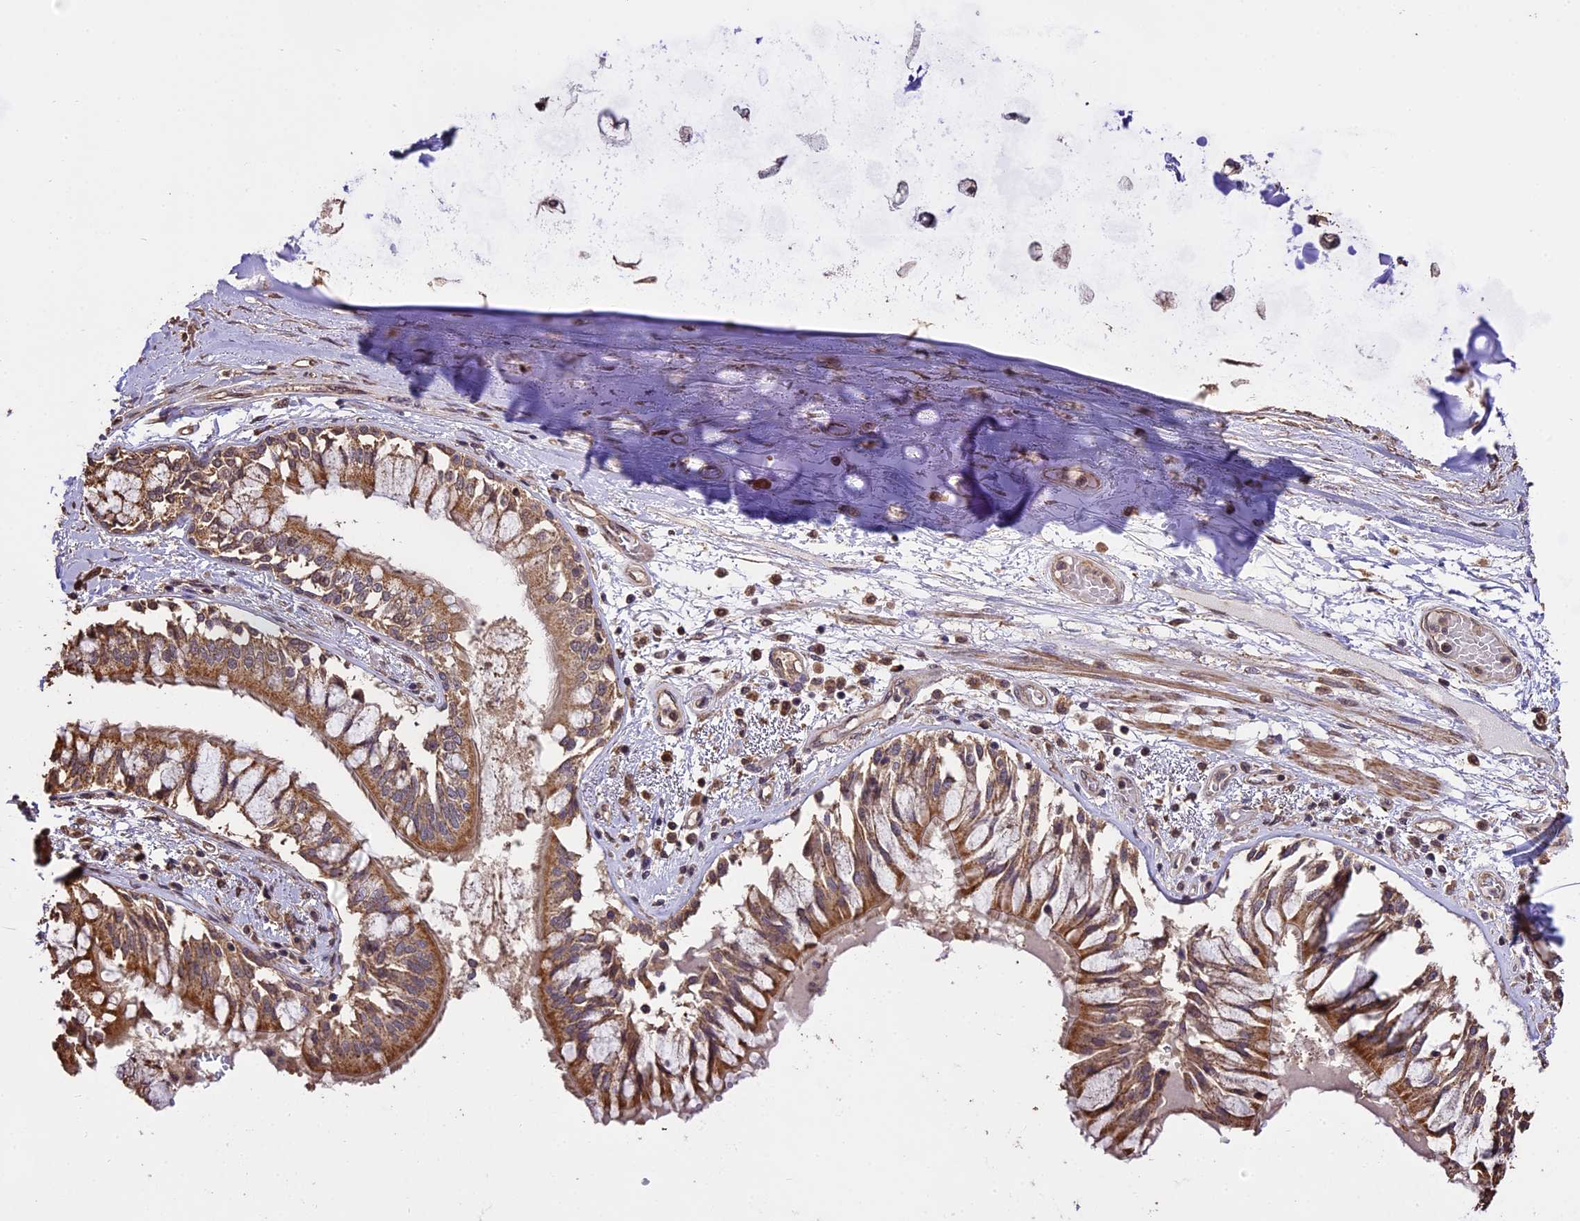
{"staining": {"intensity": "weak", "quantity": "25%-75%", "location": "cytoplasmic/membranous"}, "tissue": "adipose tissue", "cell_type": "Adipocytes", "image_type": "normal", "snomed": [{"axis": "morphology", "description": "Normal tissue, NOS"}, {"axis": "topography", "description": "Cartilage tissue"}, {"axis": "topography", "description": "Bronchus"}, {"axis": "topography", "description": "Lung"}, {"axis": "topography", "description": "Peripheral nerve tissue"}], "caption": "Protein analysis of normal adipose tissue shows weak cytoplasmic/membranous staining in approximately 25%-75% of adipocytes.", "gene": "PGPEP1L", "patient": {"sex": "female", "age": 49}}